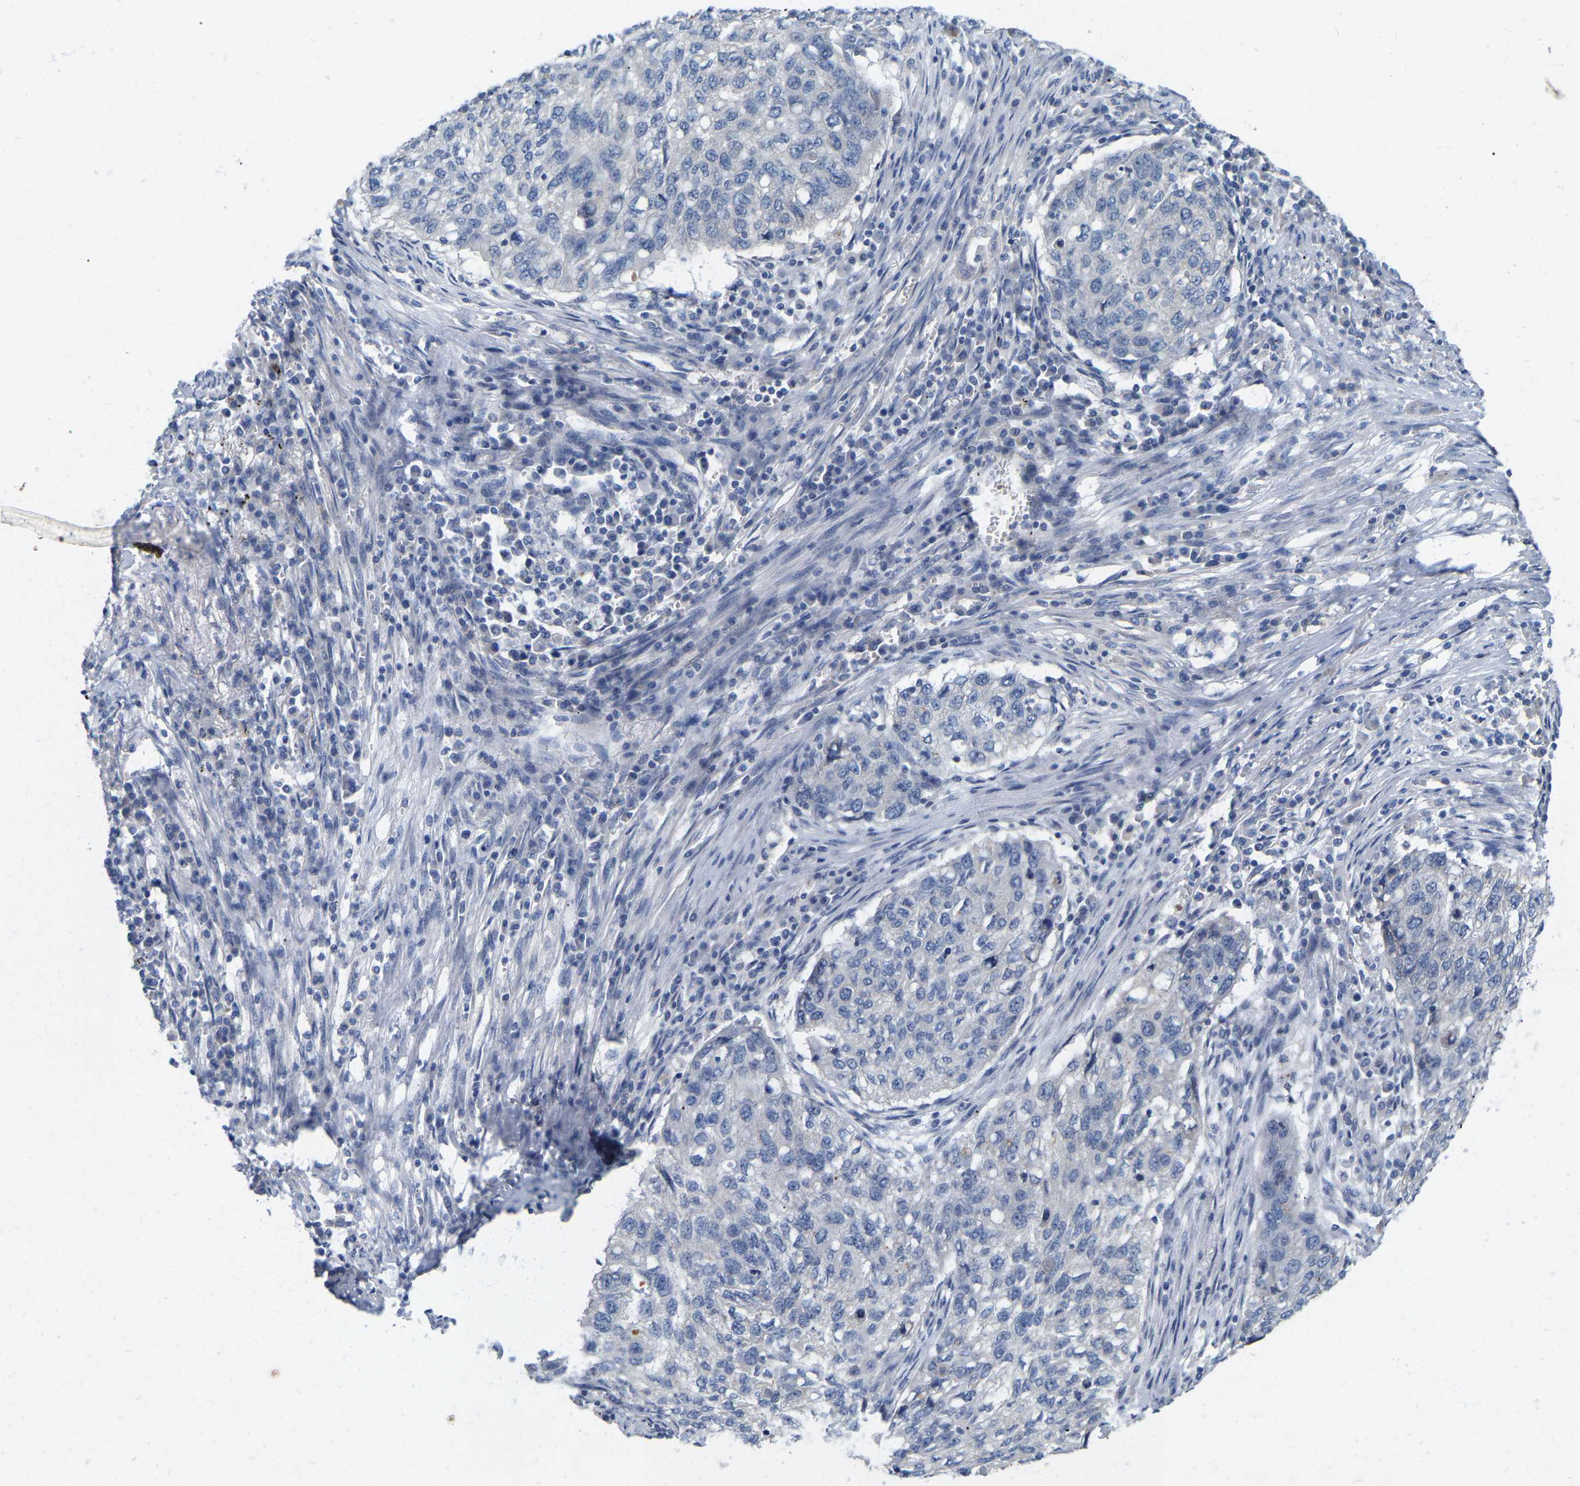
{"staining": {"intensity": "negative", "quantity": "none", "location": "none"}, "tissue": "lung cancer", "cell_type": "Tumor cells", "image_type": "cancer", "snomed": [{"axis": "morphology", "description": "Squamous cell carcinoma, NOS"}, {"axis": "topography", "description": "Lung"}], "caption": "Tumor cells are negative for brown protein staining in lung squamous cell carcinoma. (Stains: DAB immunohistochemistry with hematoxylin counter stain, Microscopy: brightfield microscopy at high magnification).", "gene": "WIPI2", "patient": {"sex": "female", "age": 63}}